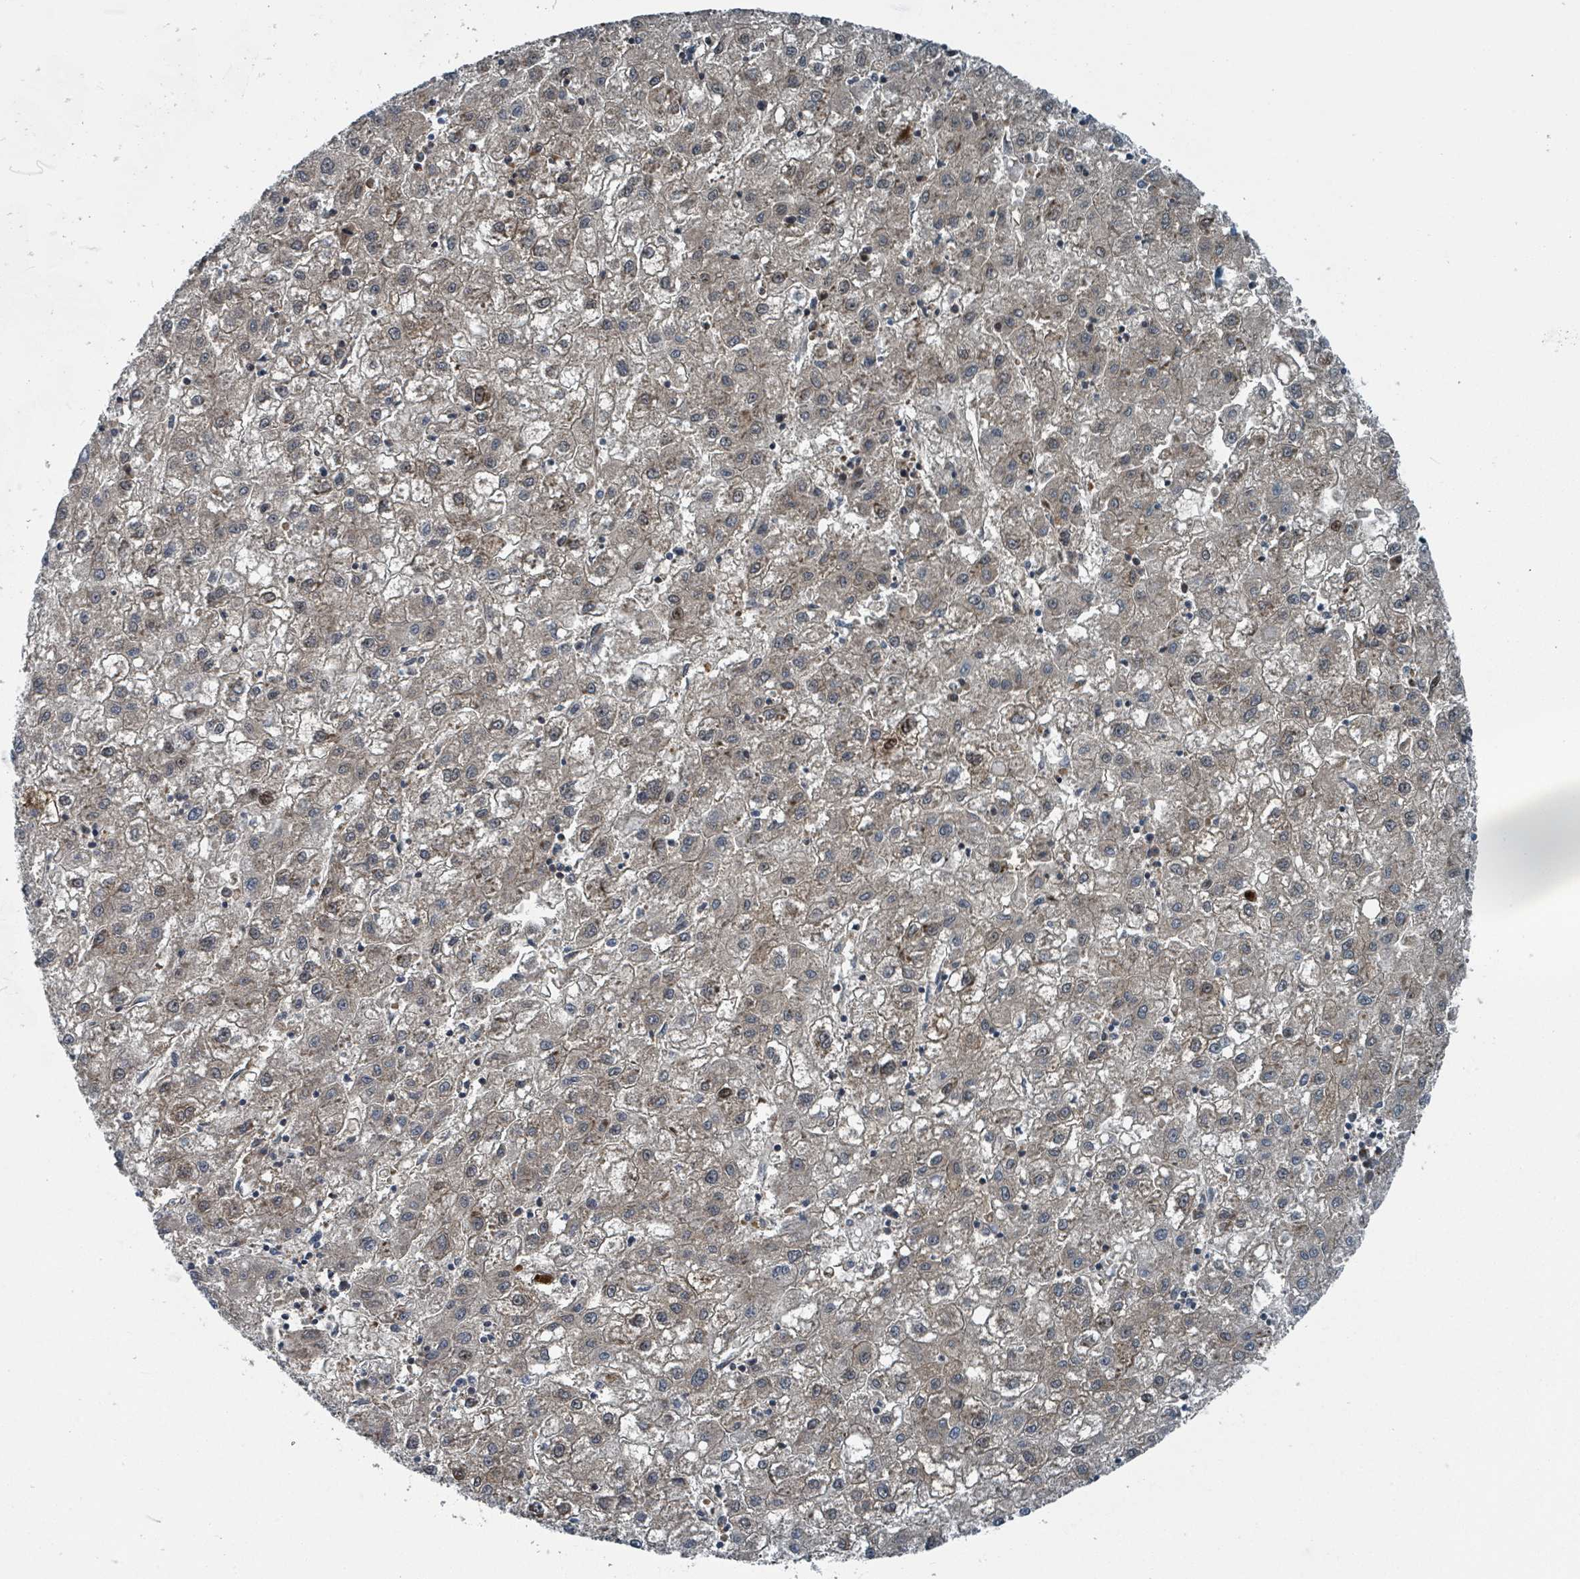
{"staining": {"intensity": "moderate", "quantity": "<25%", "location": "nuclear"}, "tissue": "liver cancer", "cell_type": "Tumor cells", "image_type": "cancer", "snomed": [{"axis": "morphology", "description": "Carcinoma, Hepatocellular, NOS"}, {"axis": "topography", "description": "Liver"}], "caption": "Liver cancer stained with a brown dye exhibits moderate nuclear positive positivity in approximately <25% of tumor cells.", "gene": "GOLGA7", "patient": {"sex": "male", "age": 72}}